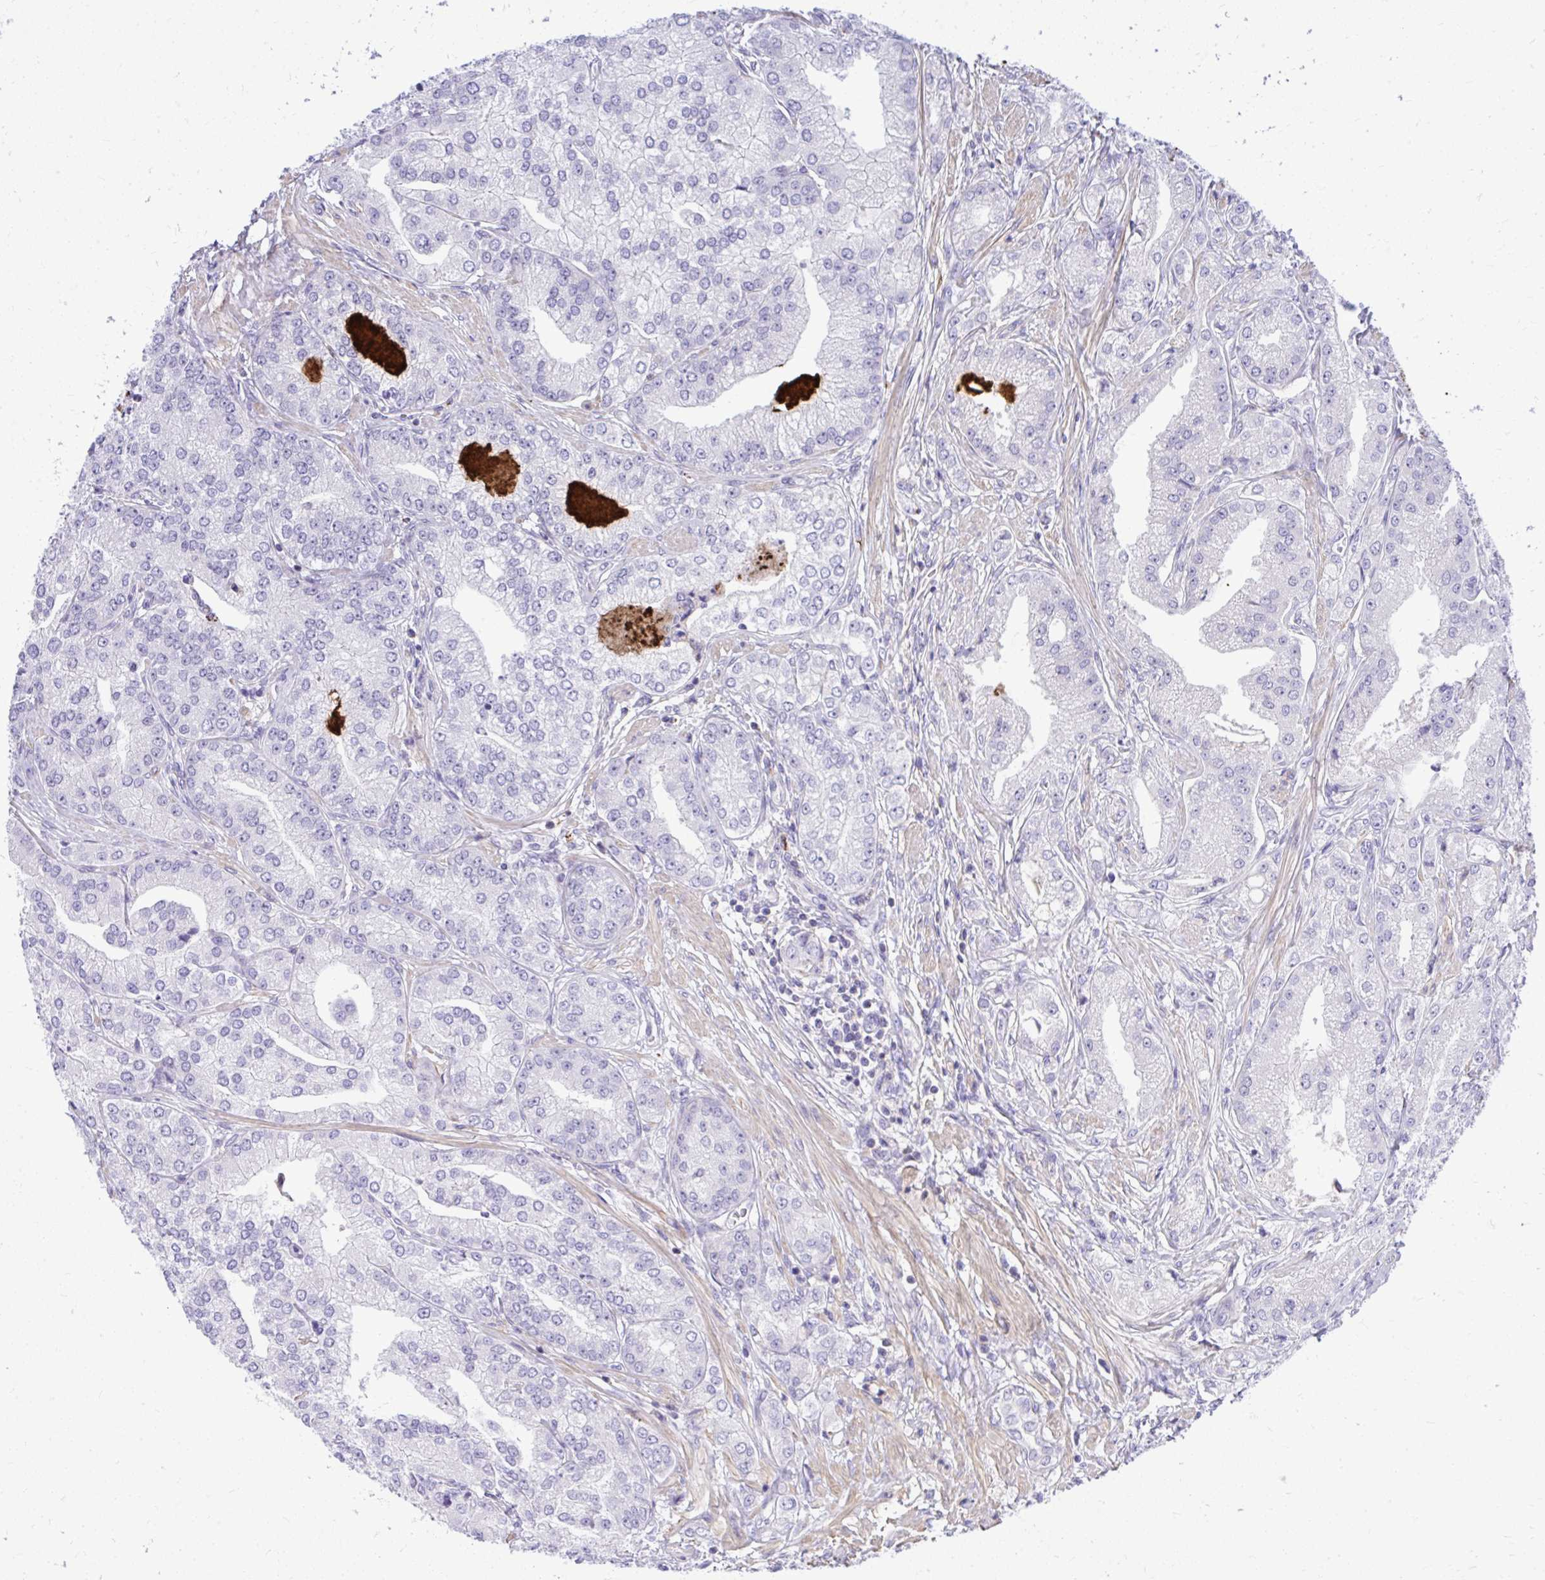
{"staining": {"intensity": "negative", "quantity": "none", "location": "none"}, "tissue": "prostate cancer", "cell_type": "Tumor cells", "image_type": "cancer", "snomed": [{"axis": "morphology", "description": "Adenocarcinoma, High grade"}, {"axis": "topography", "description": "Prostate"}], "caption": "Tumor cells show no significant positivity in high-grade adenocarcinoma (prostate).", "gene": "GRK4", "patient": {"sex": "male", "age": 61}}